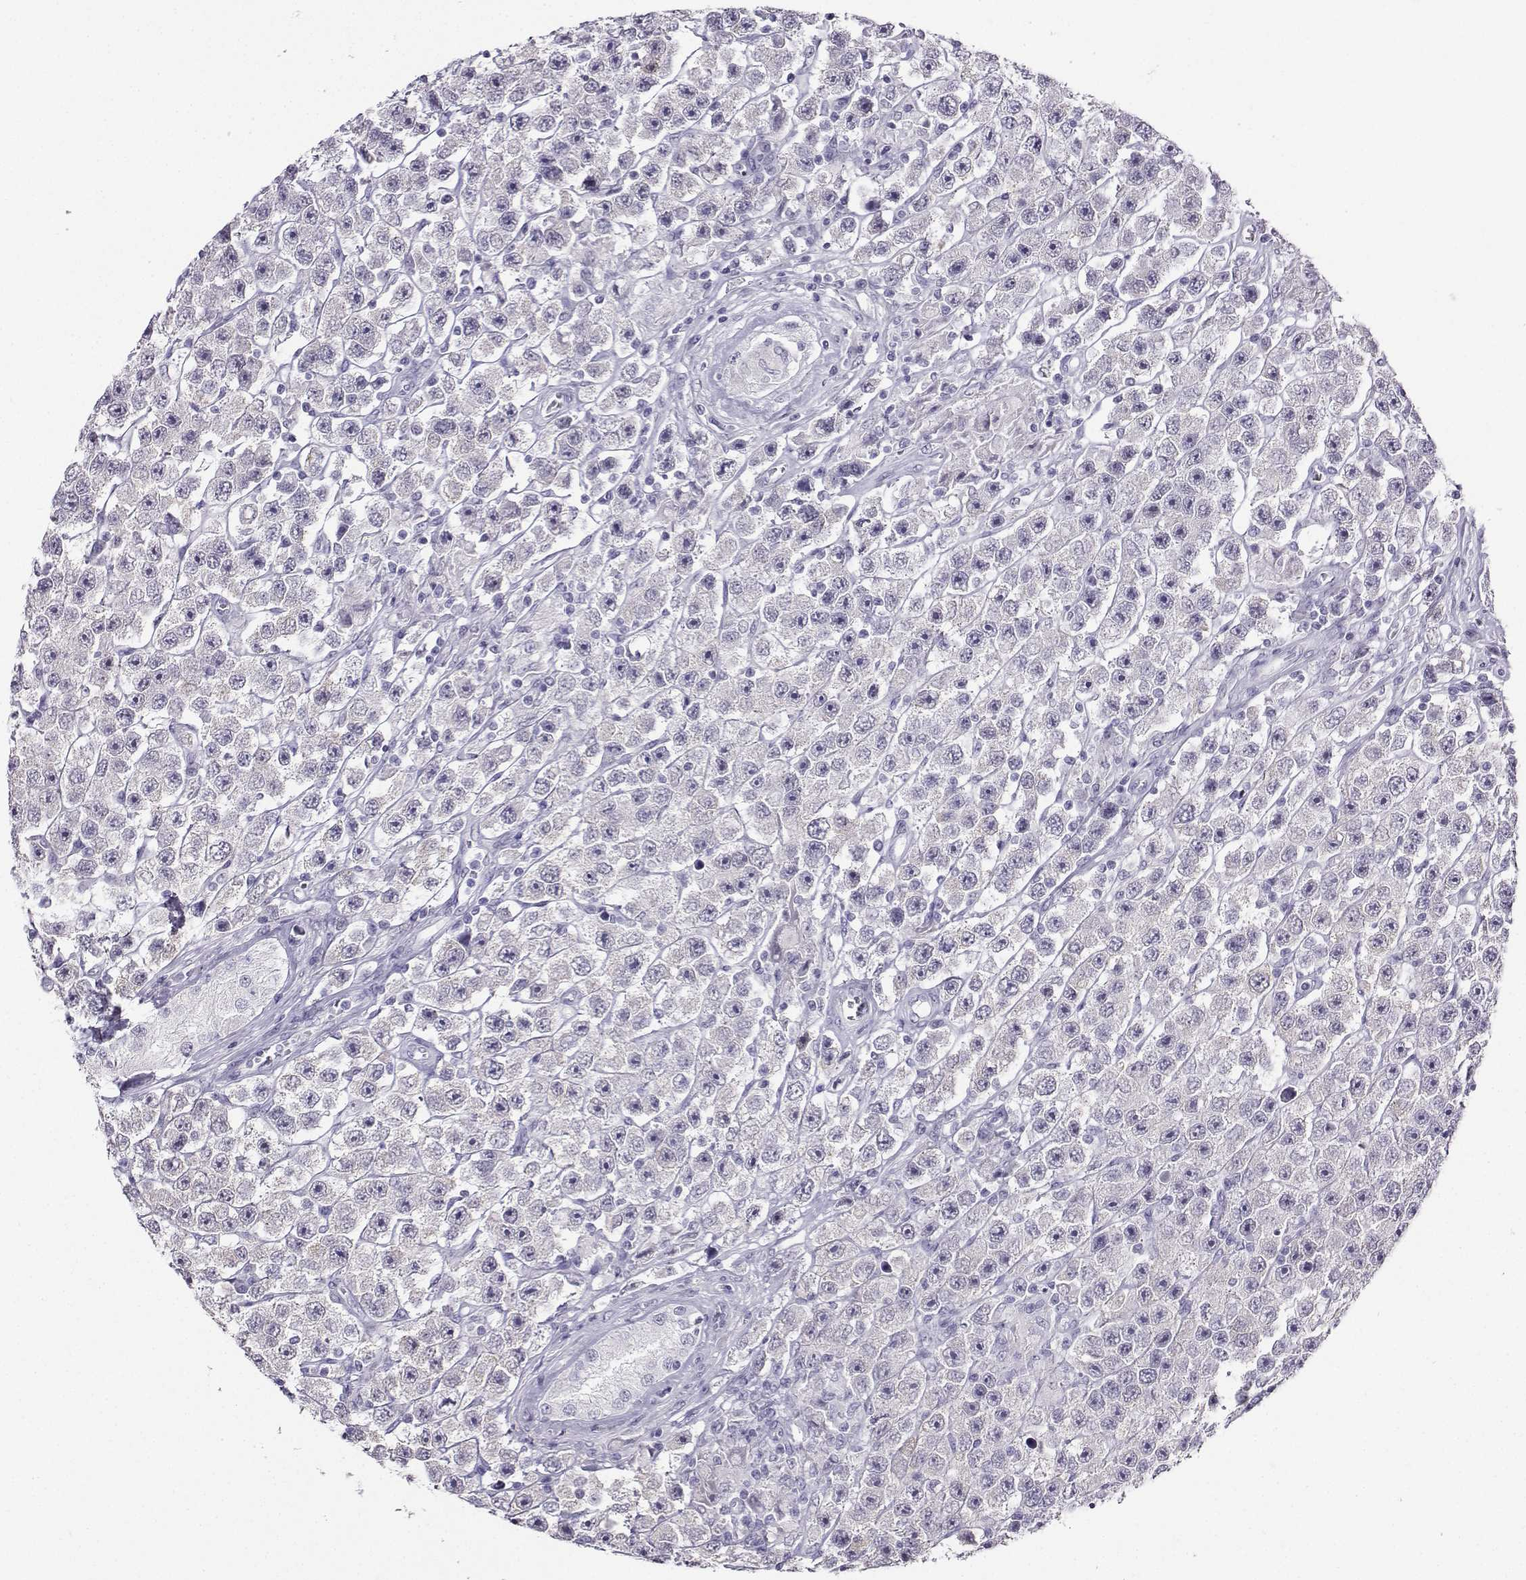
{"staining": {"intensity": "negative", "quantity": "none", "location": "none"}, "tissue": "testis cancer", "cell_type": "Tumor cells", "image_type": "cancer", "snomed": [{"axis": "morphology", "description": "Seminoma, NOS"}, {"axis": "topography", "description": "Testis"}], "caption": "Seminoma (testis) was stained to show a protein in brown. There is no significant staining in tumor cells.", "gene": "KIF17", "patient": {"sex": "male", "age": 45}}